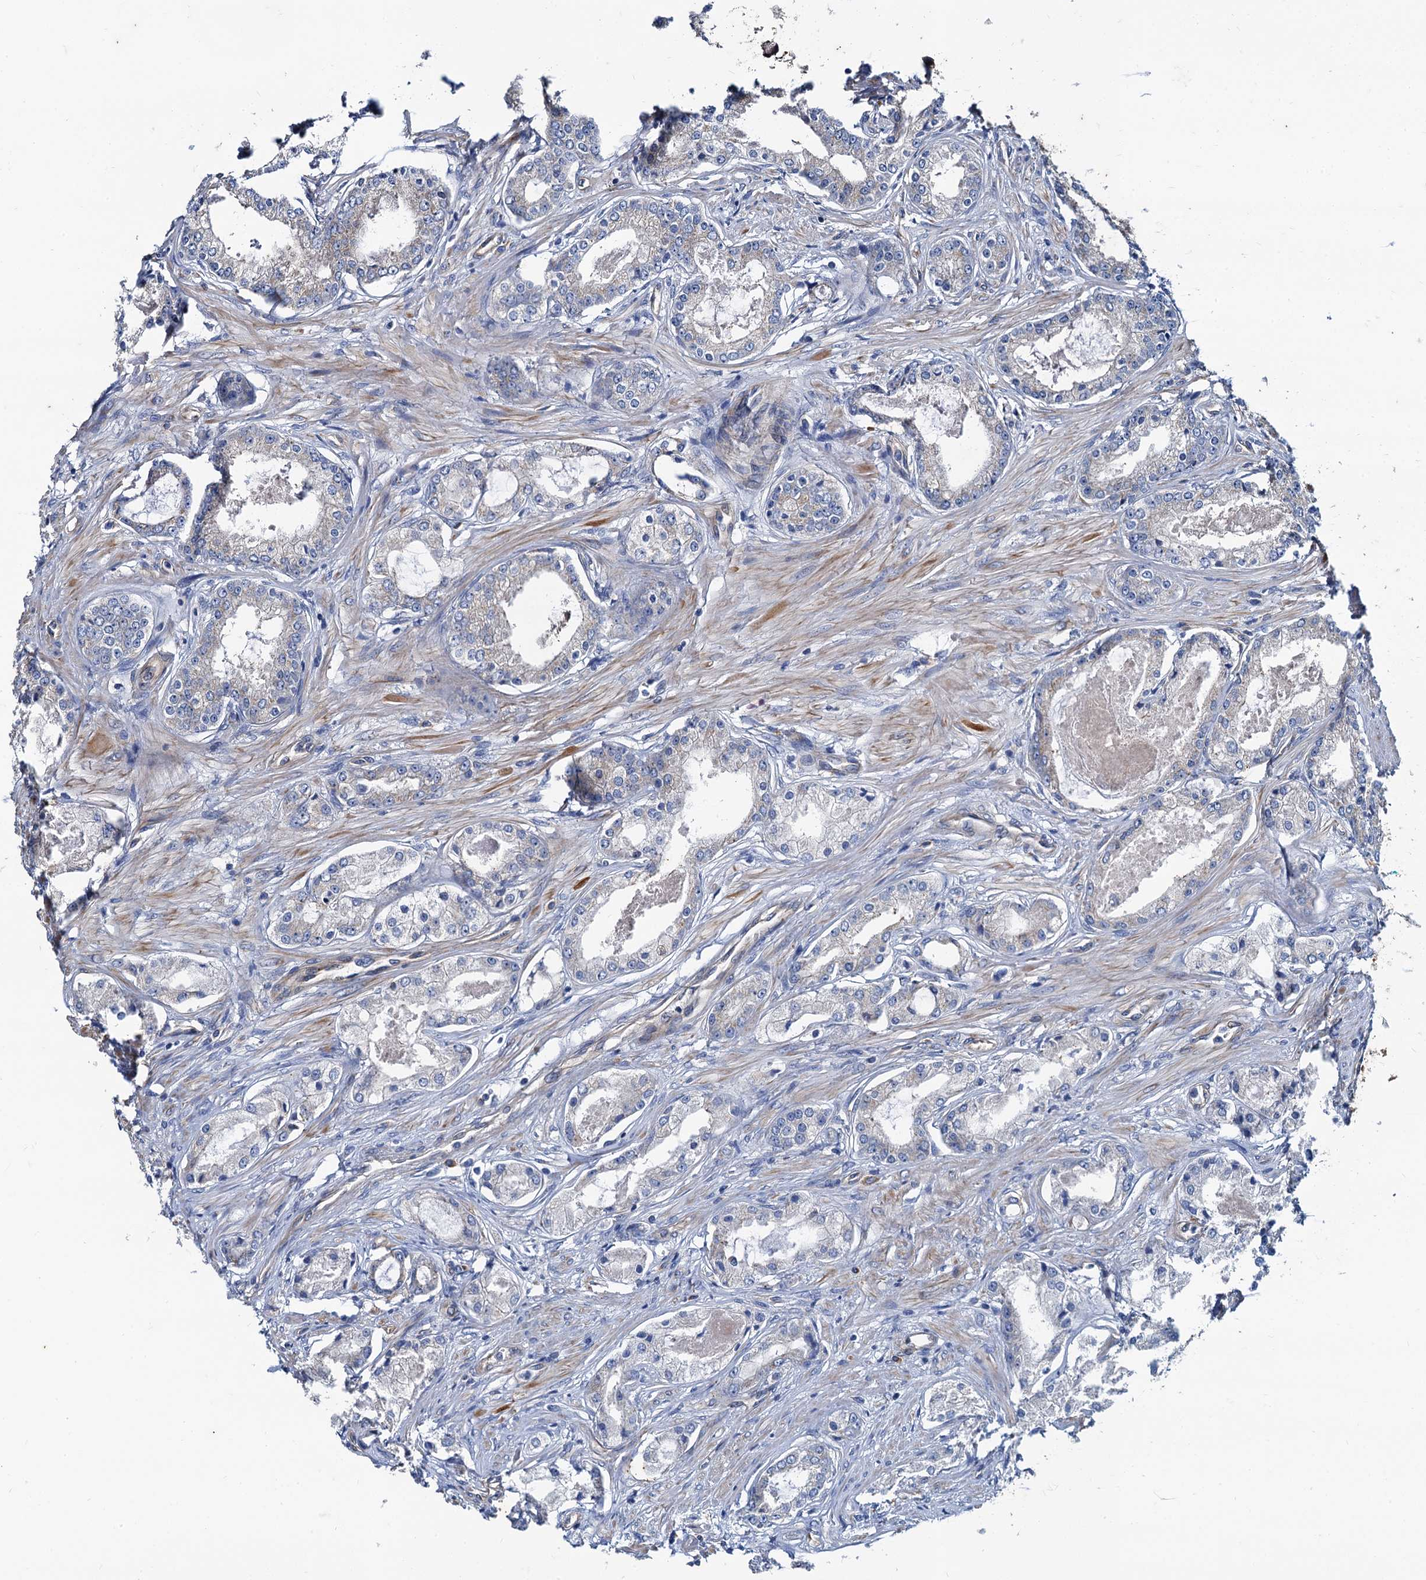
{"staining": {"intensity": "negative", "quantity": "none", "location": "none"}, "tissue": "prostate cancer", "cell_type": "Tumor cells", "image_type": "cancer", "snomed": [{"axis": "morphology", "description": "Adenocarcinoma, Low grade"}, {"axis": "topography", "description": "Prostate"}], "caption": "There is no significant expression in tumor cells of prostate cancer (low-grade adenocarcinoma).", "gene": "NGRN", "patient": {"sex": "male", "age": 68}}